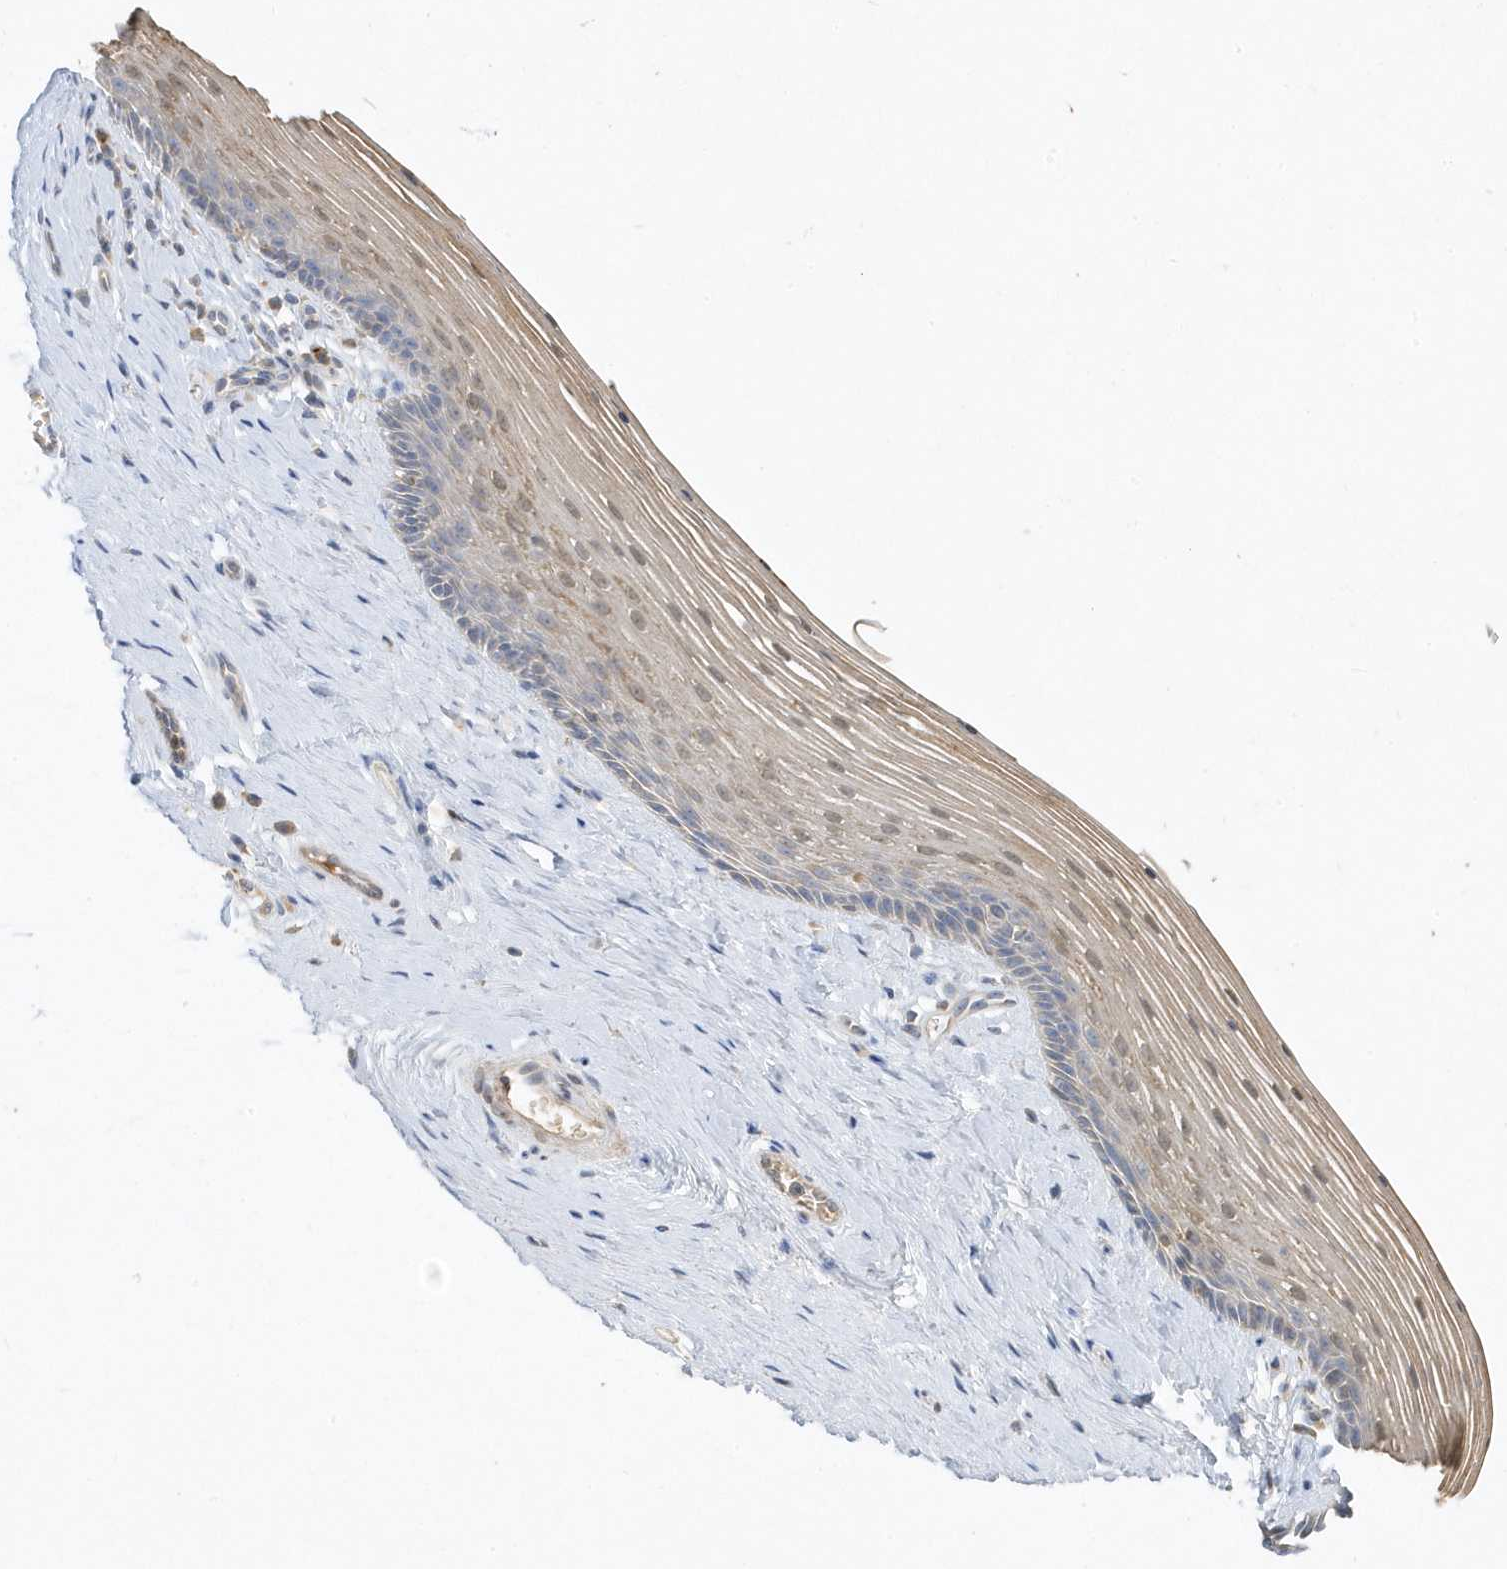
{"staining": {"intensity": "weak", "quantity": "25%-75%", "location": "cytoplasmic/membranous,nuclear"}, "tissue": "vagina", "cell_type": "Squamous epithelial cells", "image_type": "normal", "snomed": [{"axis": "morphology", "description": "Normal tissue, NOS"}, {"axis": "topography", "description": "Vagina"}], "caption": "An immunohistochemistry micrograph of benign tissue is shown. Protein staining in brown highlights weak cytoplasmic/membranous,nuclear positivity in vagina within squamous epithelial cells.", "gene": "DPP9", "patient": {"sex": "female", "age": 46}}